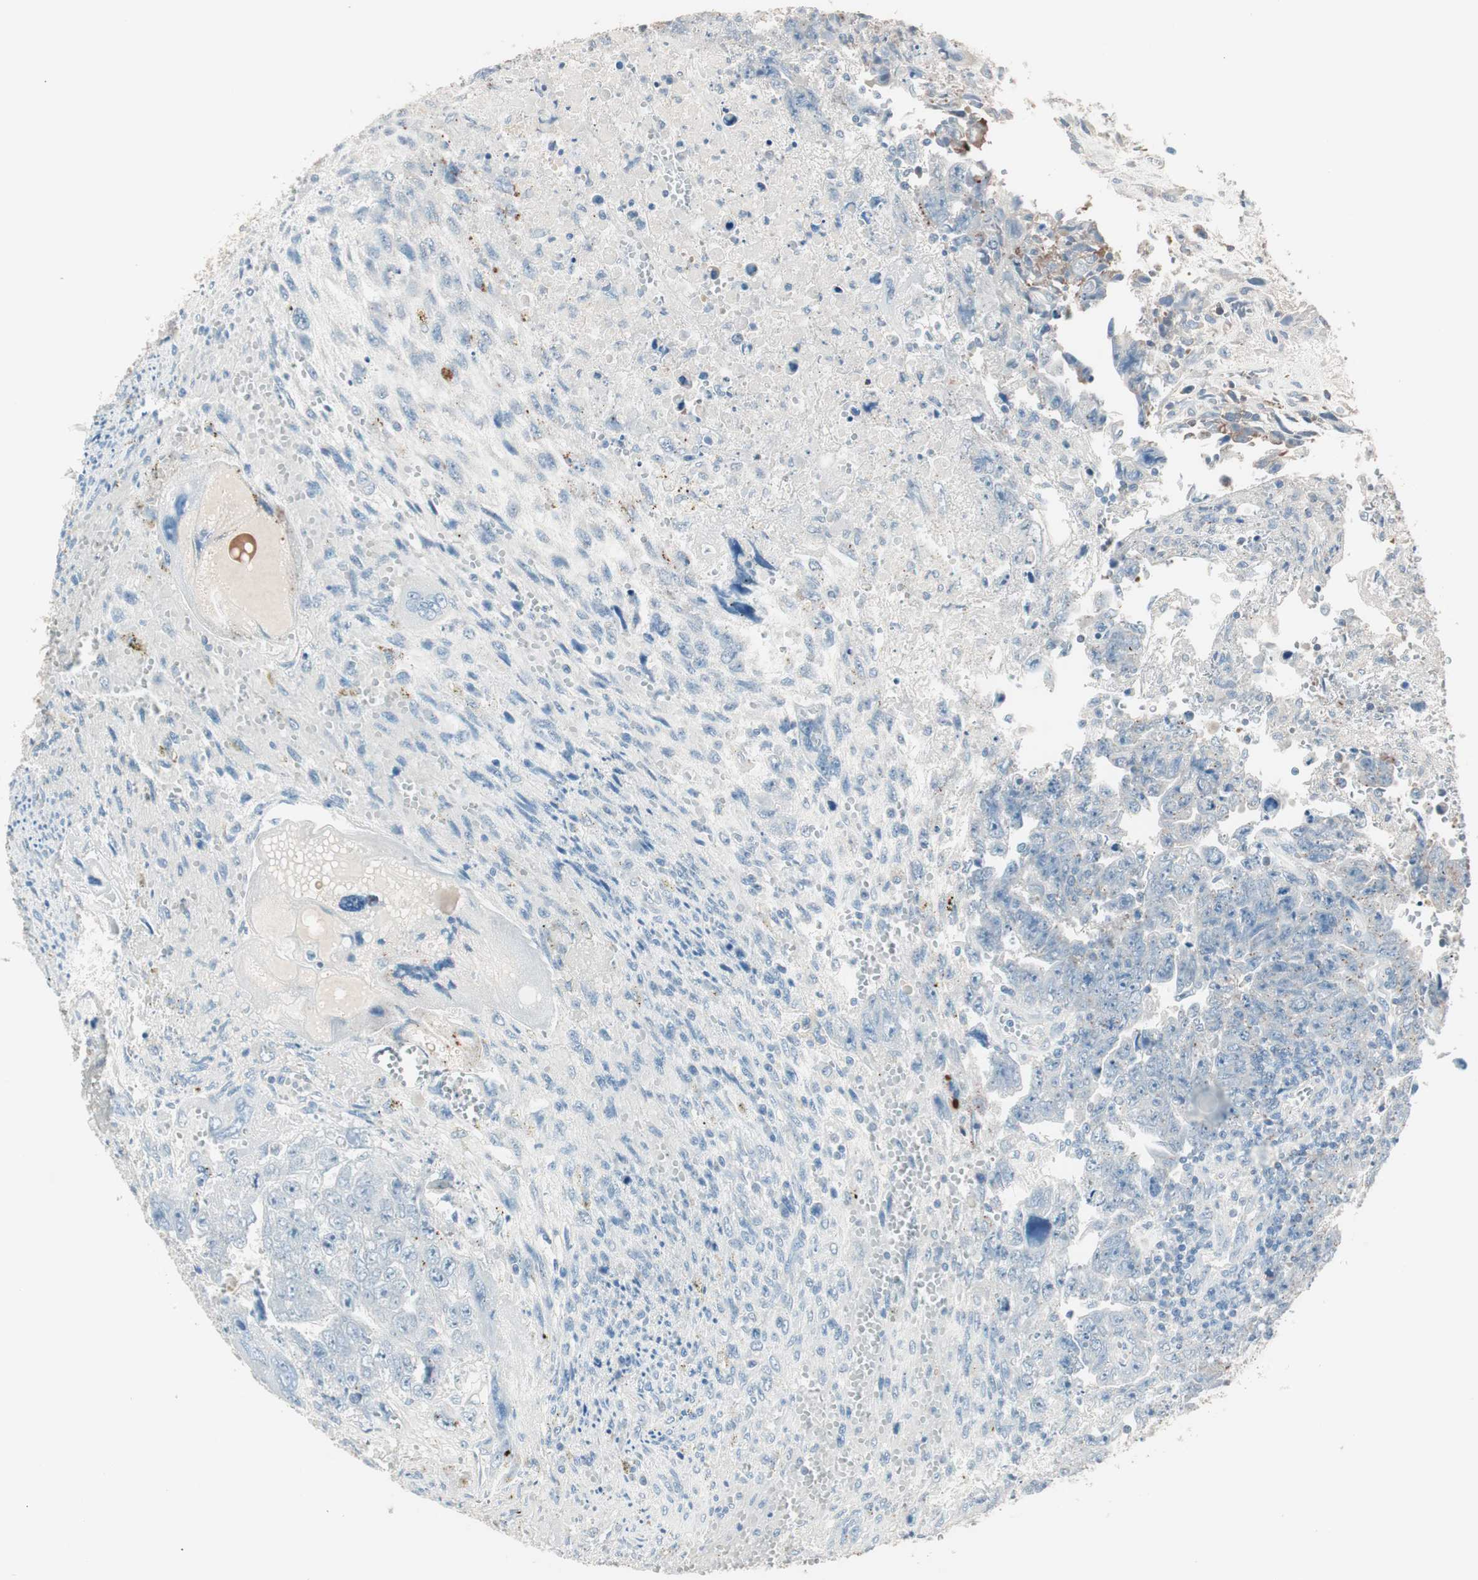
{"staining": {"intensity": "weak", "quantity": "<25%", "location": "cytoplasmic/membranous"}, "tissue": "testis cancer", "cell_type": "Tumor cells", "image_type": "cancer", "snomed": [{"axis": "morphology", "description": "Carcinoma, Embryonal, NOS"}, {"axis": "topography", "description": "Testis"}], "caption": "Human testis cancer (embryonal carcinoma) stained for a protein using immunohistochemistry (IHC) exhibits no positivity in tumor cells.", "gene": "RAD54B", "patient": {"sex": "male", "age": 28}}